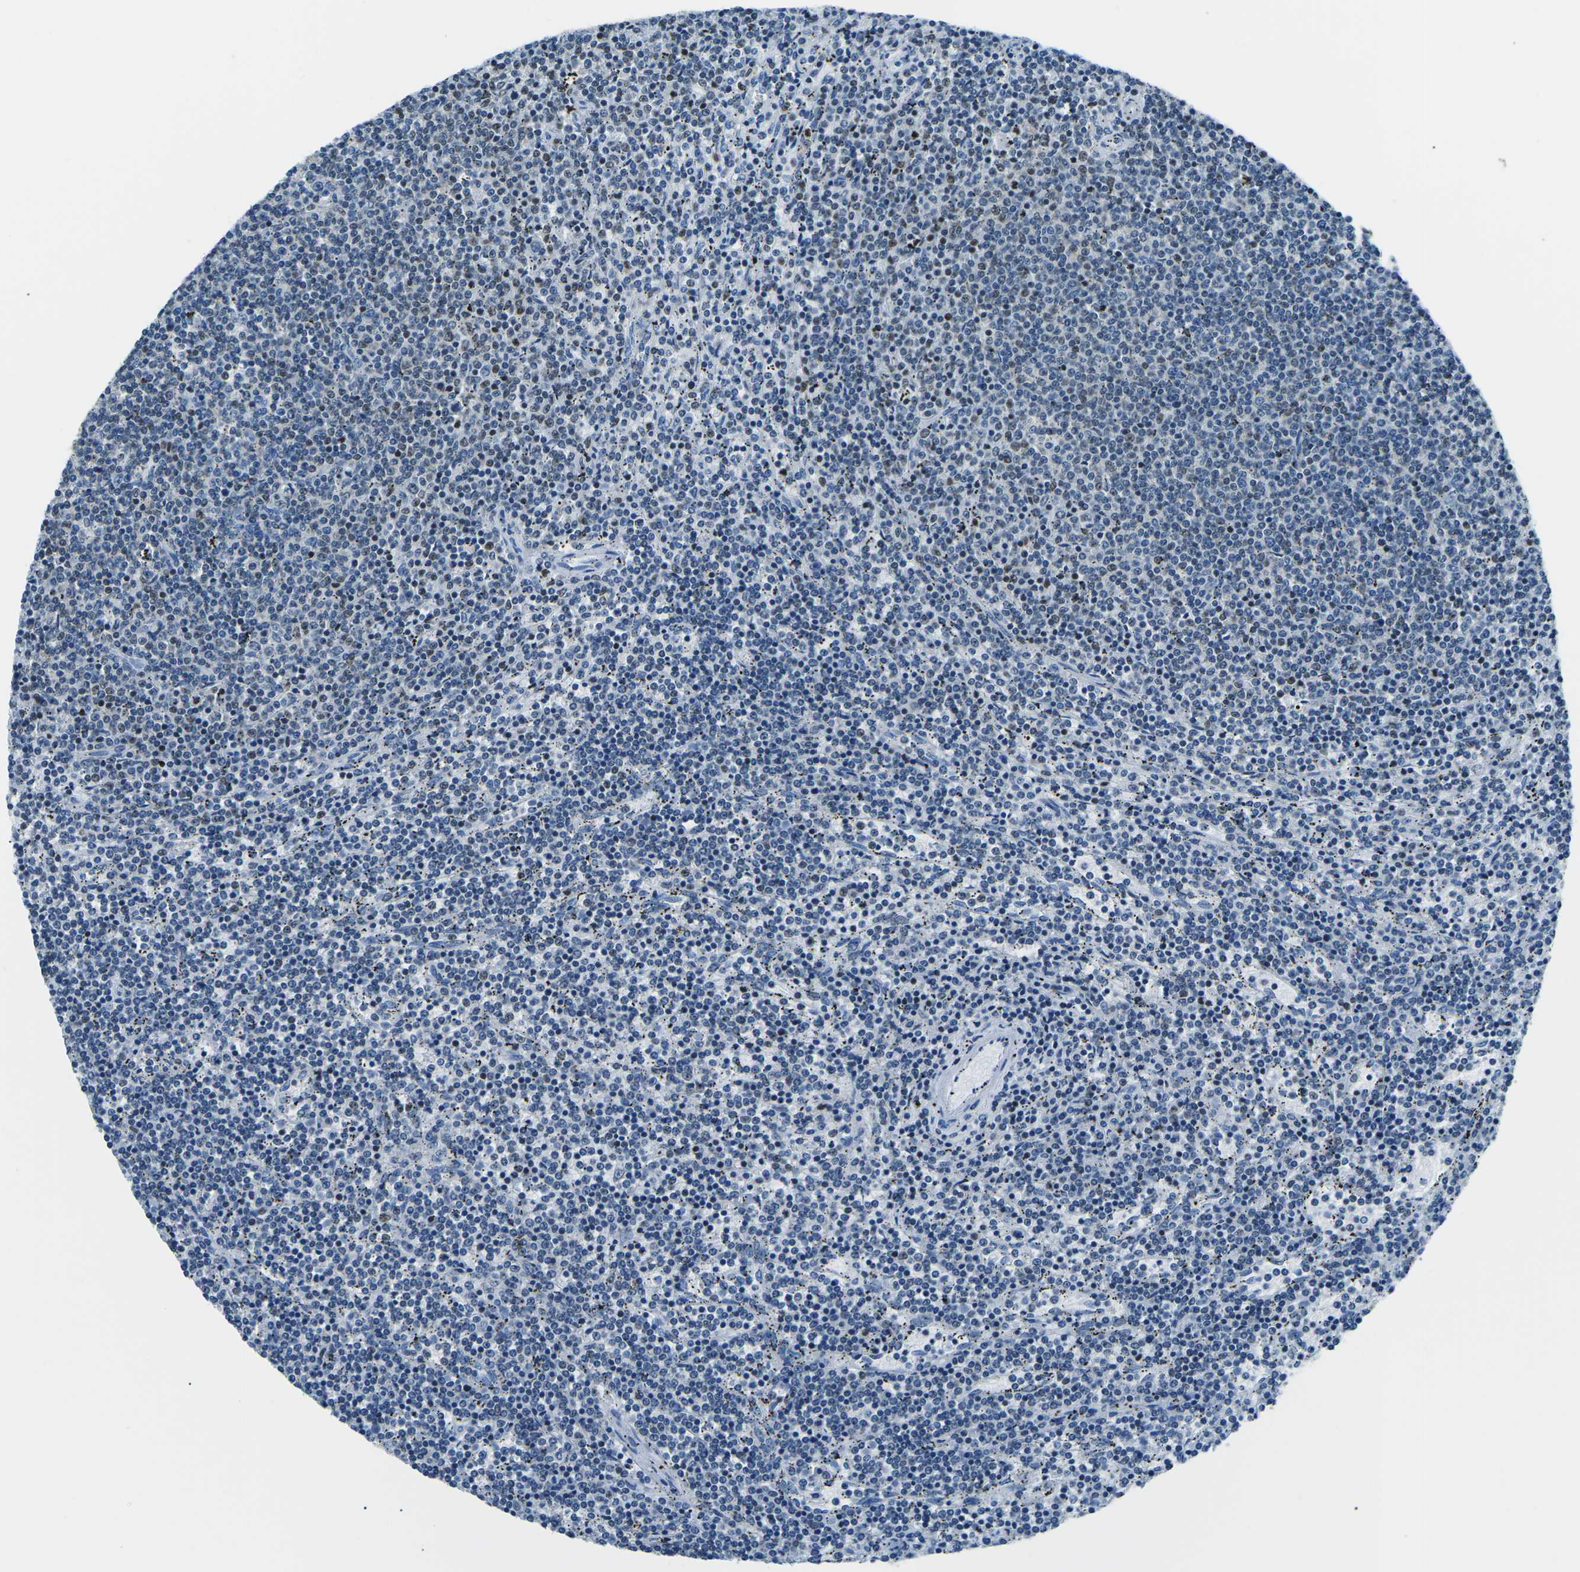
{"staining": {"intensity": "weak", "quantity": "<25%", "location": "nuclear"}, "tissue": "lymphoma", "cell_type": "Tumor cells", "image_type": "cancer", "snomed": [{"axis": "morphology", "description": "Malignant lymphoma, non-Hodgkin's type, Low grade"}, {"axis": "topography", "description": "Spleen"}], "caption": "Tumor cells show no significant staining in low-grade malignant lymphoma, non-Hodgkin's type.", "gene": "CELF2", "patient": {"sex": "female", "age": 50}}